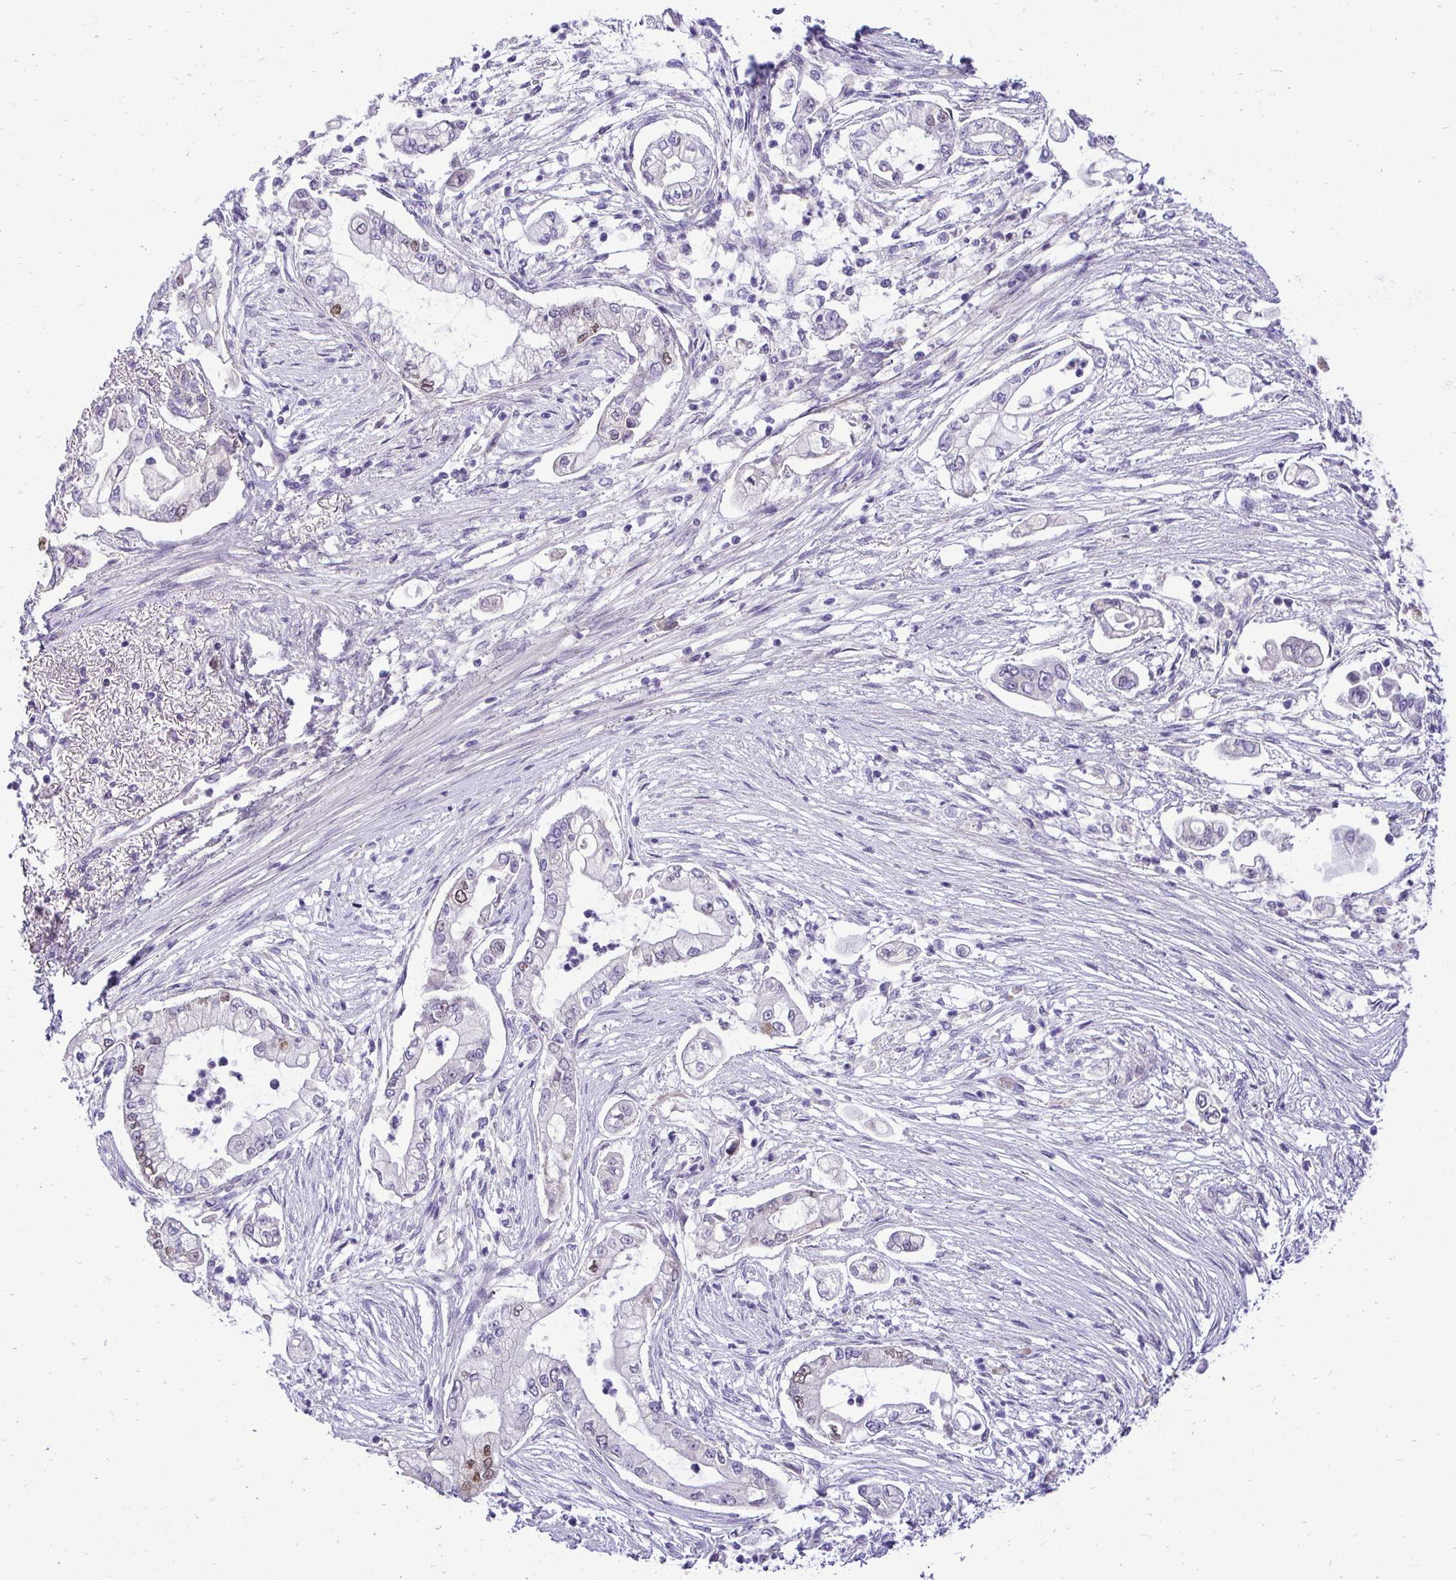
{"staining": {"intensity": "weak", "quantity": "<25%", "location": "nuclear"}, "tissue": "pancreatic cancer", "cell_type": "Tumor cells", "image_type": "cancer", "snomed": [{"axis": "morphology", "description": "Adenocarcinoma, NOS"}, {"axis": "topography", "description": "Pancreas"}], "caption": "High power microscopy photomicrograph of an IHC photomicrograph of pancreatic cancer, revealing no significant expression in tumor cells. (DAB (3,3'-diaminobenzidine) immunohistochemistry (IHC), high magnification).", "gene": "CDC20", "patient": {"sex": "female", "age": 69}}